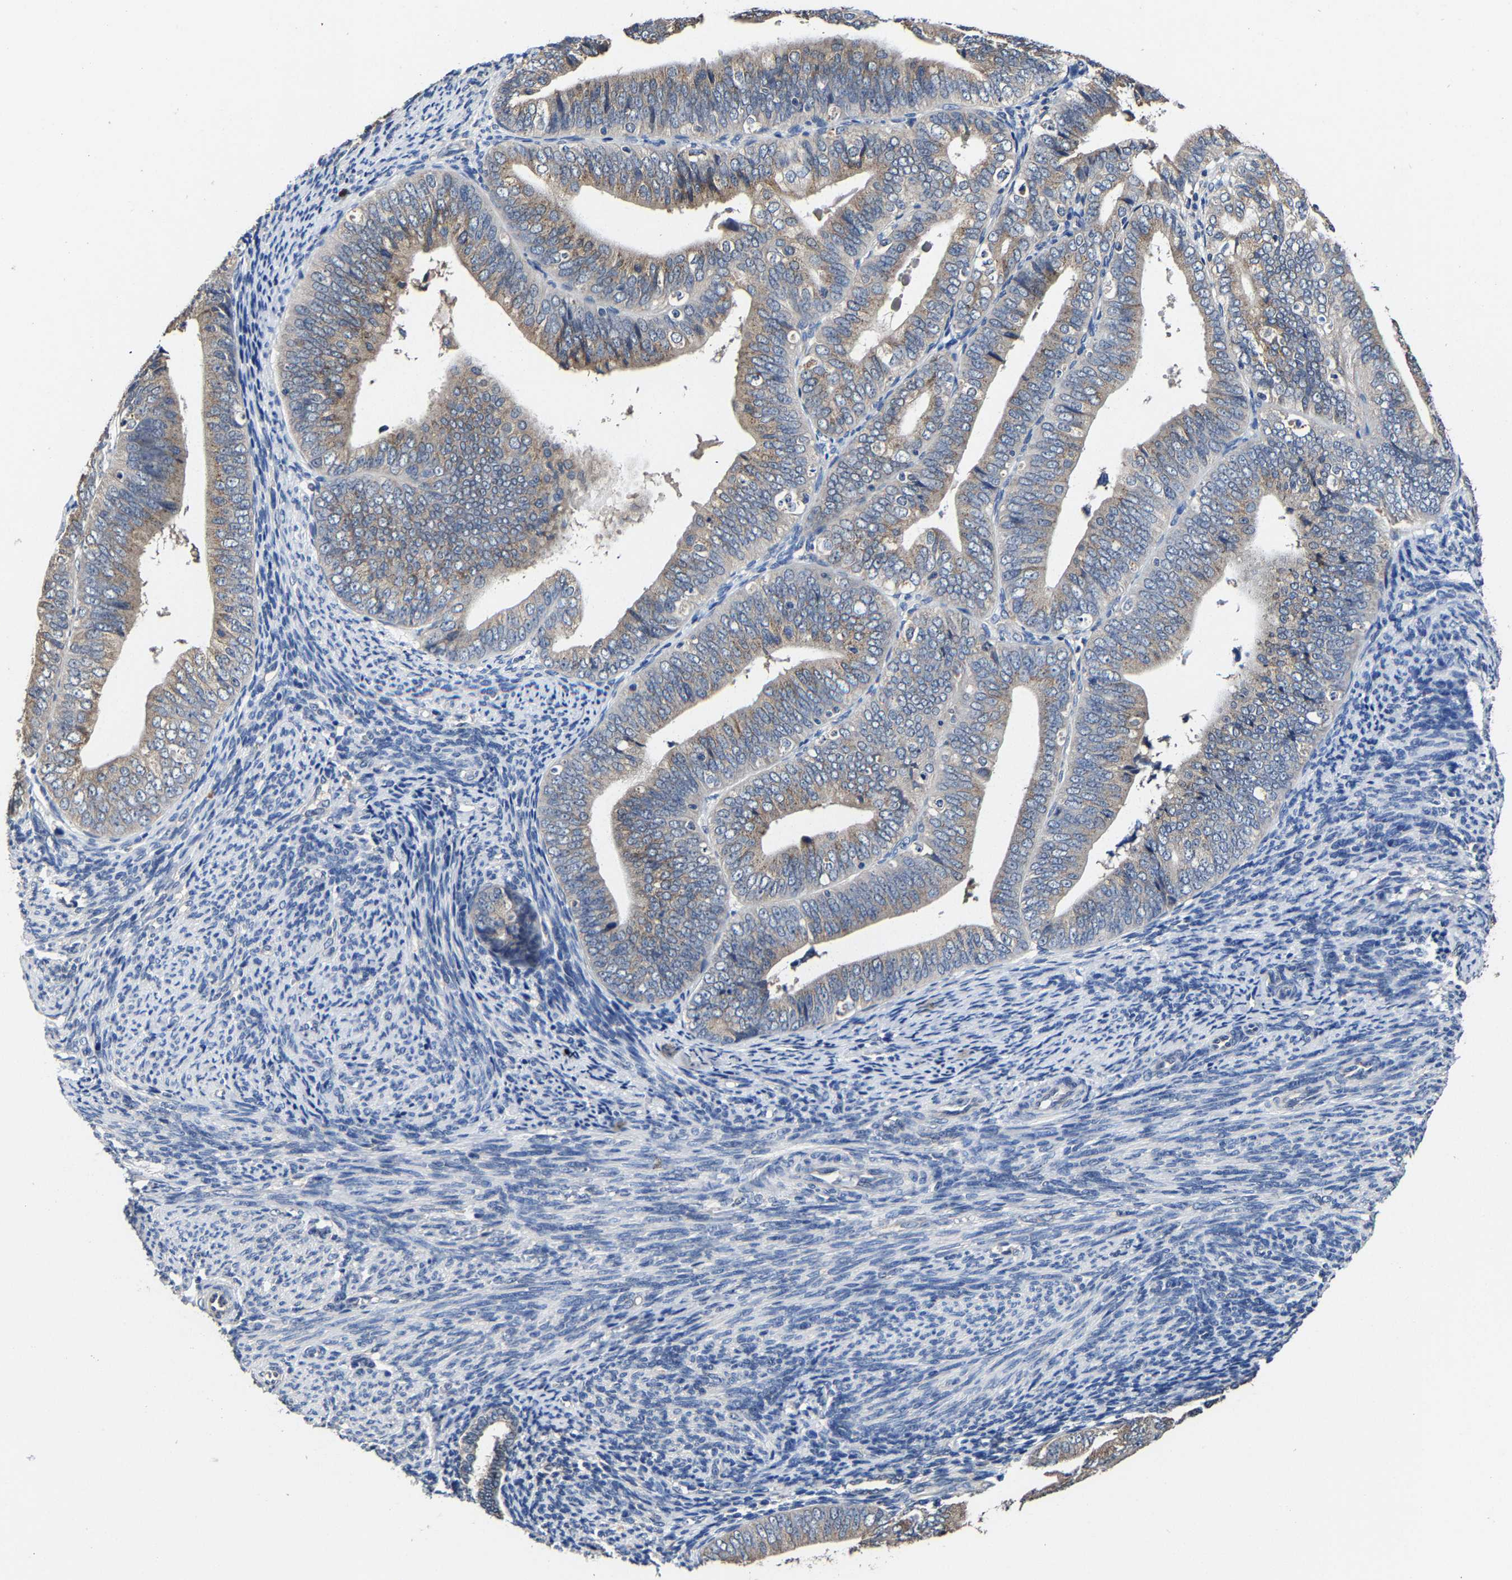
{"staining": {"intensity": "moderate", "quantity": ">75%", "location": "cytoplasmic/membranous"}, "tissue": "endometrial cancer", "cell_type": "Tumor cells", "image_type": "cancer", "snomed": [{"axis": "morphology", "description": "Adenocarcinoma, NOS"}, {"axis": "topography", "description": "Endometrium"}], "caption": "Immunohistochemical staining of human endometrial cancer exhibits medium levels of moderate cytoplasmic/membranous protein staining in approximately >75% of tumor cells.", "gene": "EBAG9", "patient": {"sex": "female", "age": 63}}